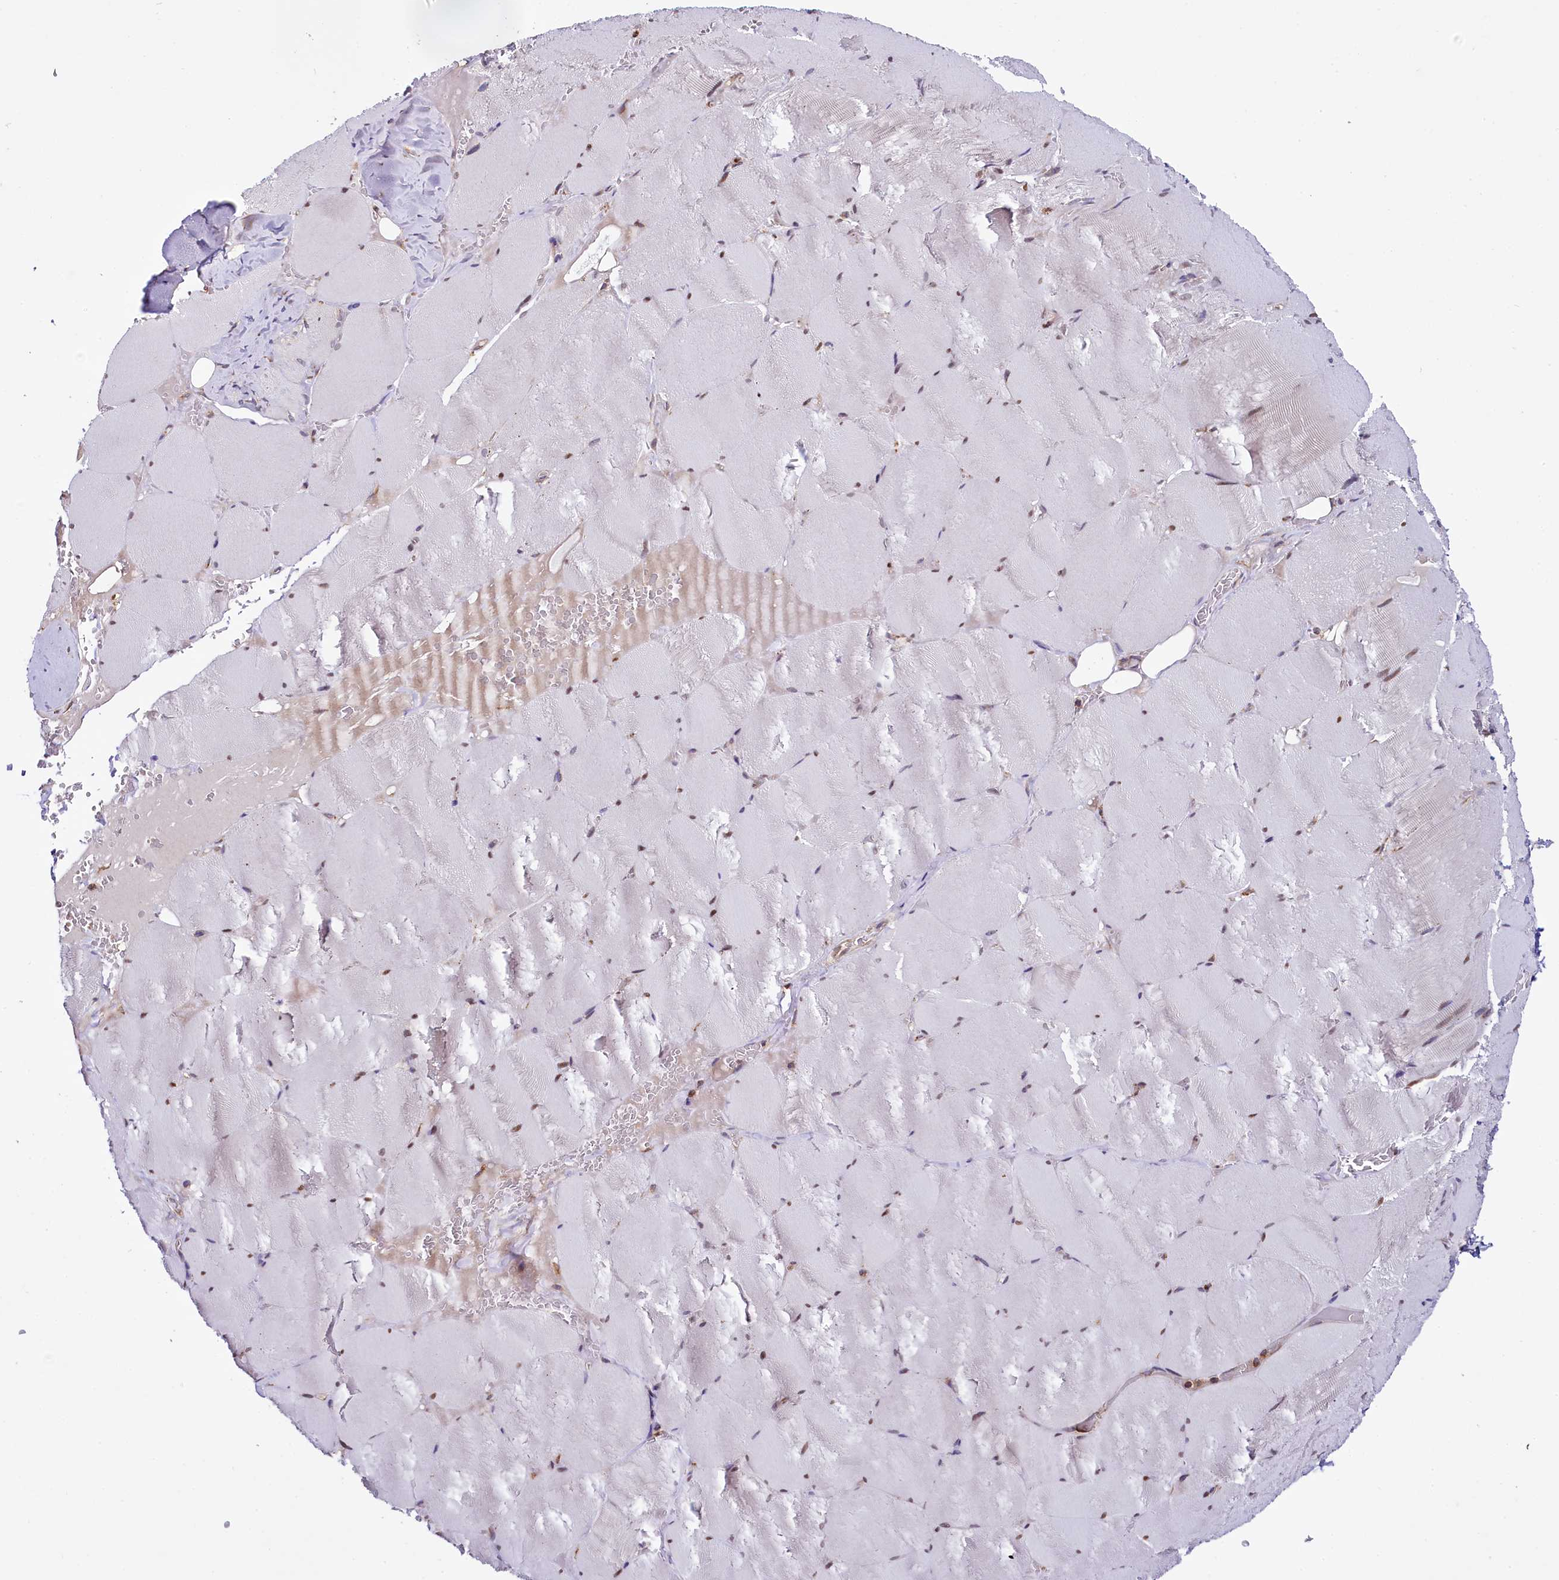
{"staining": {"intensity": "negative", "quantity": "none", "location": "none"}, "tissue": "skeletal muscle", "cell_type": "Myocytes", "image_type": "normal", "snomed": [{"axis": "morphology", "description": "Normal tissue, NOS"}, {"axis": "topography", "description": "Skeletal muscle"}, {"axis": "topography", "description": "Head-Neck"}], "caption": "High power microscopy micrograph of an IHC micrograph of normal skeletal muscle, revealing no significant staining in myocytes. (DAB immunohistochemistry (IHC), high magnification).", "gene": "UFM1", "patient": {"sex": "male", "age": 66}}